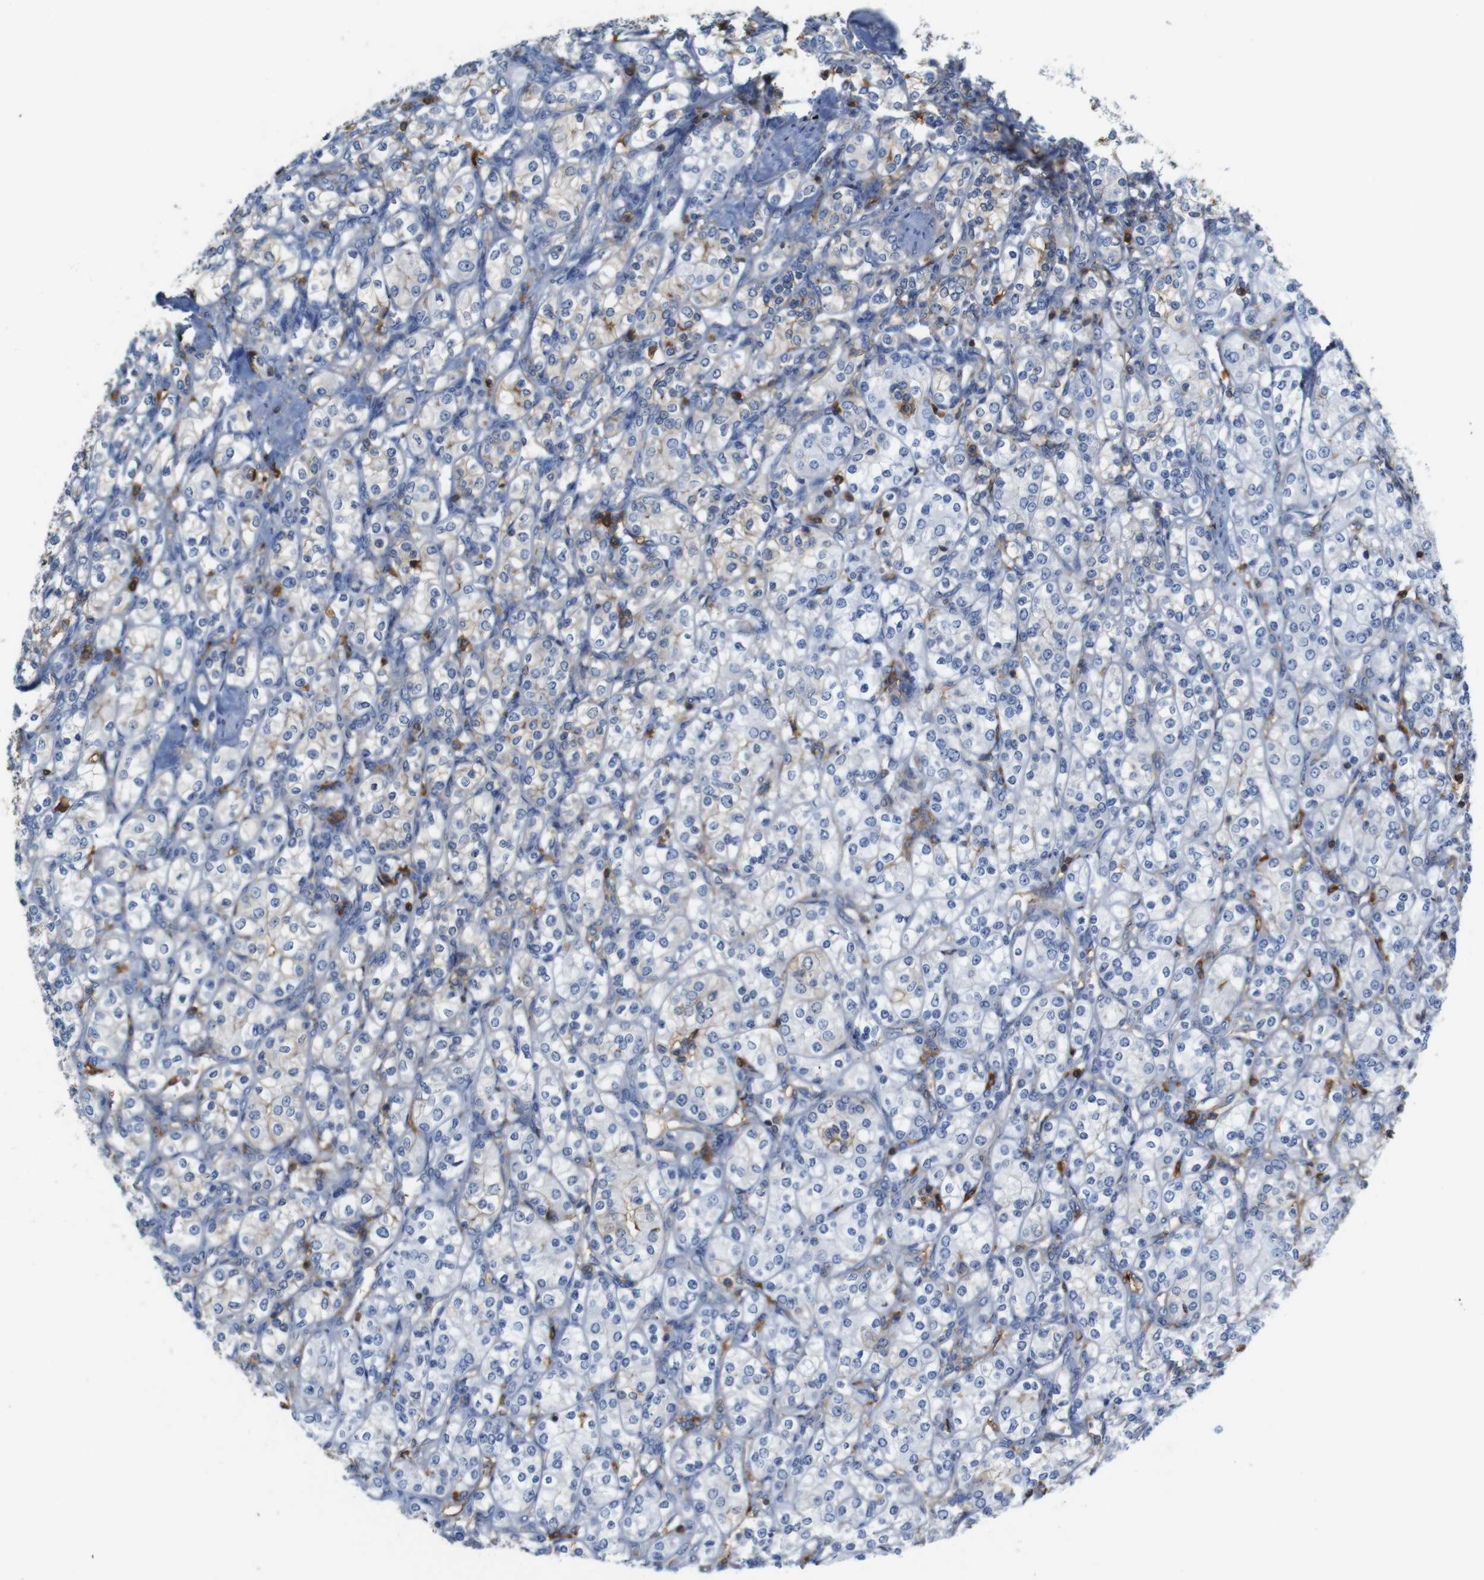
{"staining": {"intensity": "negative", "quantity": "none", "location": "none"}, "tissue": "renal cancer", "cell_type": "Tumor cells", "image_type": "cancer", "snomed": [{"axis": "morphology", "description": "Adenocarcinoma, NOS"}, {"axis": "topography", "description": "Kidney"}], "caption": "Tumor cells show no significant staining in renal adenocarcinoma.", "gene": "ANXA1", "patient": {"sex": "male", "age": 77}}